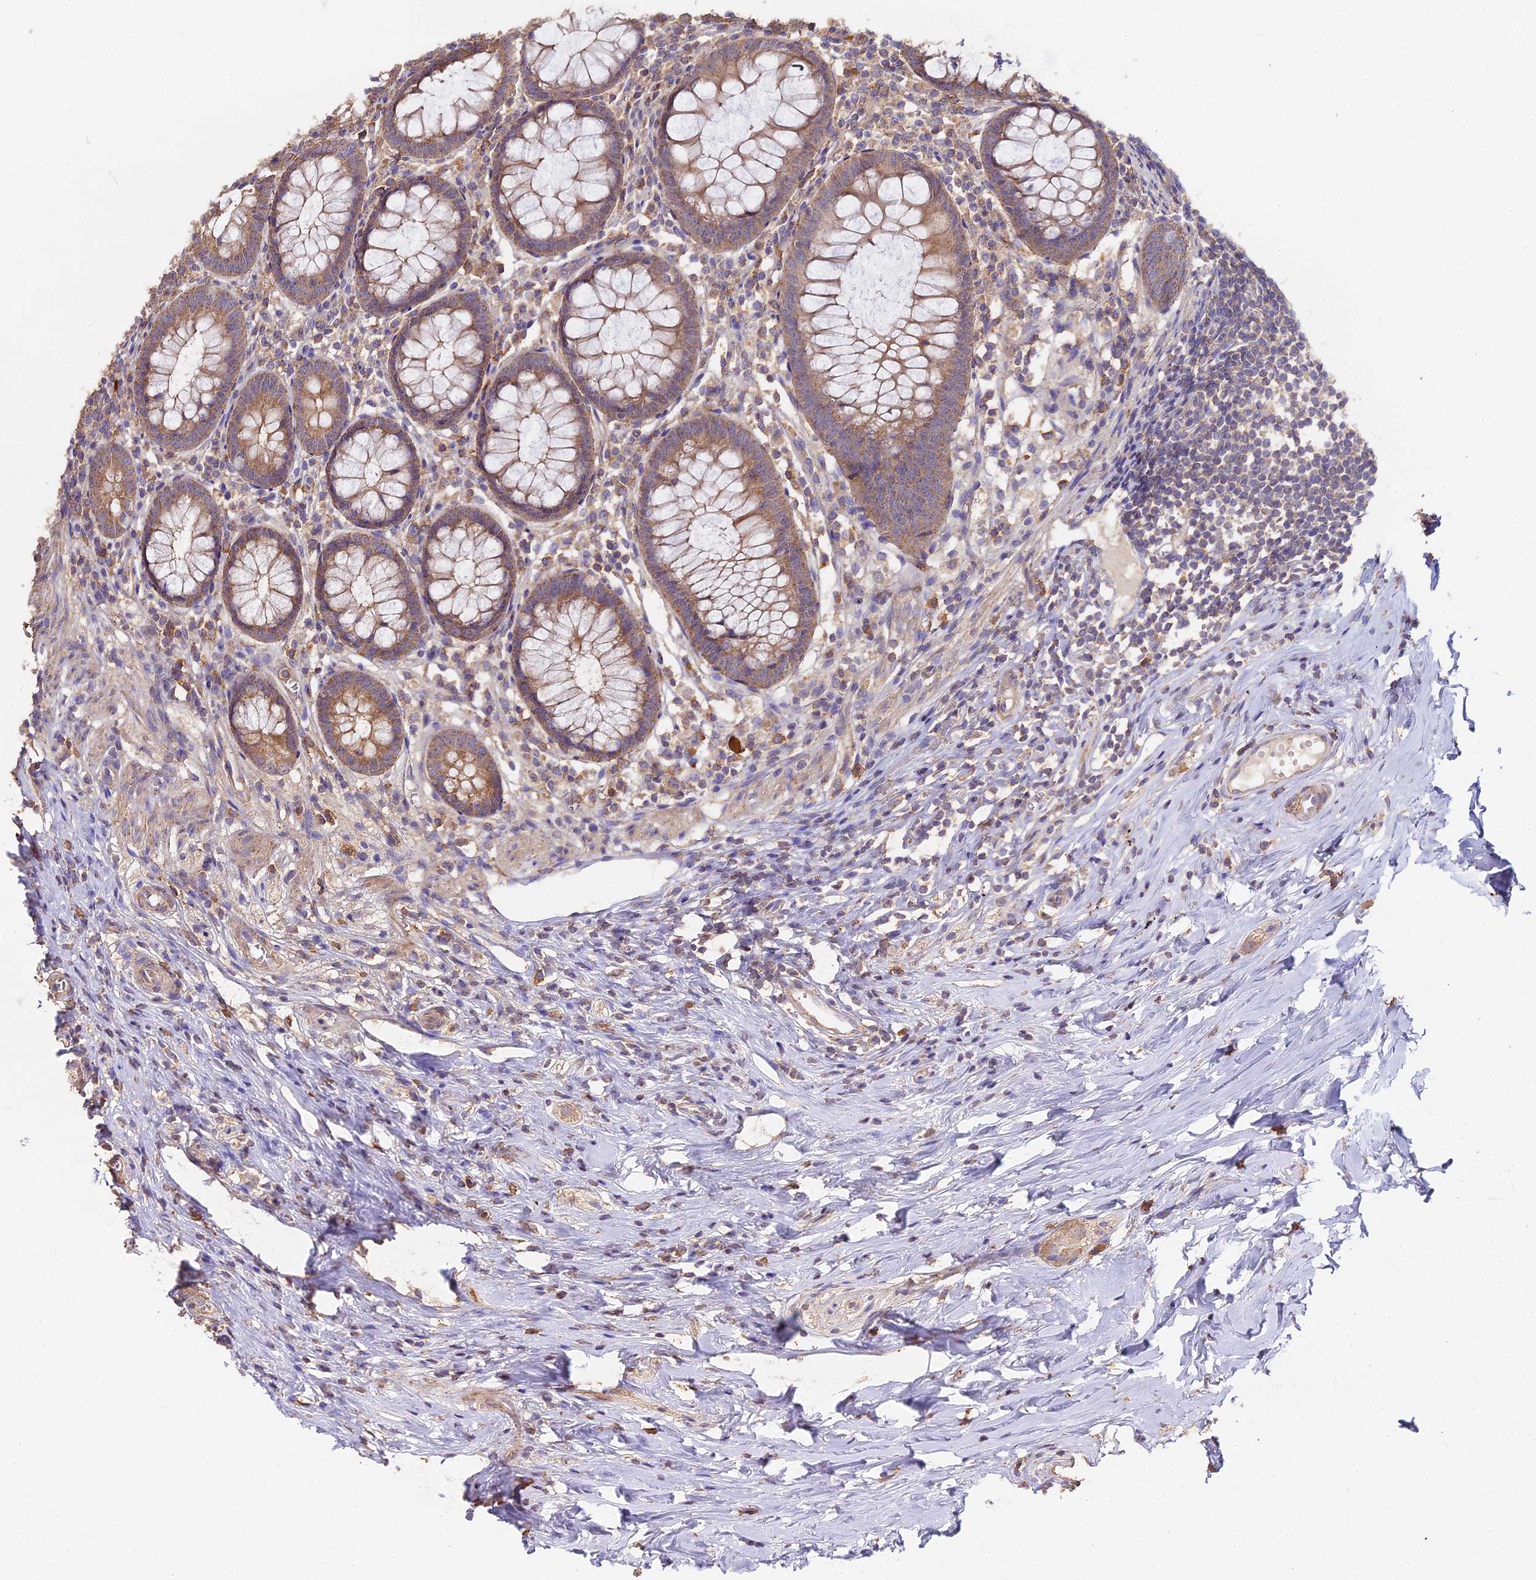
{"staining": {"intensity": "moderate", "quantity": ">75%", "location": "cytoplasmic/membranous"}, "tissue": "appendix", "cell_type": "Glandular cells", "image_type": "normal", "snomed": [{"axis": "morphology", "description": "Normal tissue, NOS"}, {"axis": "topography", "description": "Appendix"}], "caption": "IHC photomicrograph of unremarkable appendix: human appendix stained using IHC demonstrates medium levels of moderate protein expression localized specifically in the cytoplasmic/membranous of glandular cells, appearing as a cytoplasmic/membranous brown color.", "gene": "METTL13", "patient": {"sex": "female", "age": 51}}